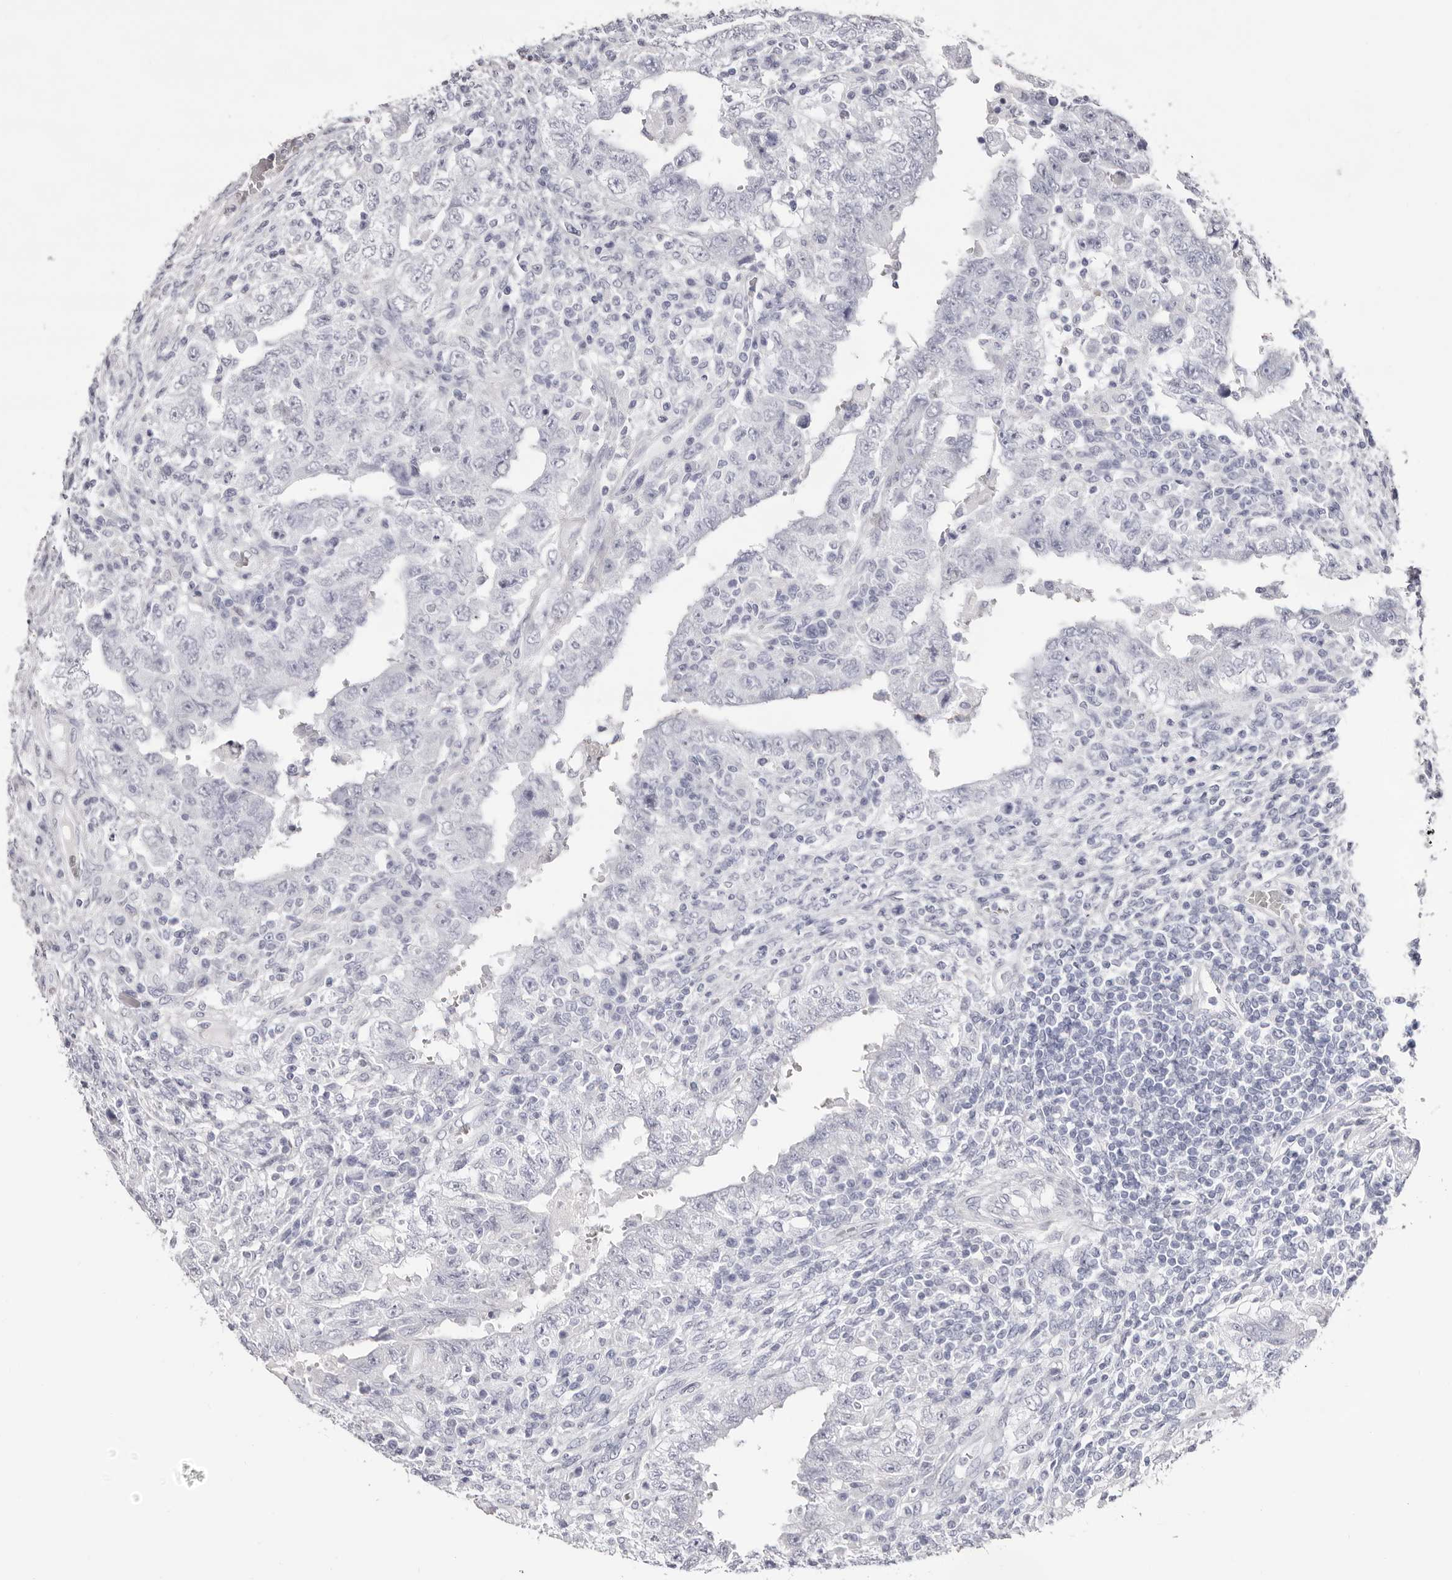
{"staining": {"intensity": "negative", "quantity": "none", "location": "none"}, "tissue": "testis cancer", "cell_type": "Tumor cells", "image_type": "cancer", "snomed": [{"axis": "morphology", "description": "Carcinoma, Embryonal, NOS"}, {"axis": "topography", "description": "Testis"}], "caption": "There is no significant staining in tumor cells of testis cancer (embryonal carcinoma).", "gene": "LPO", "patient": {"sex": "male", "age": 26}}